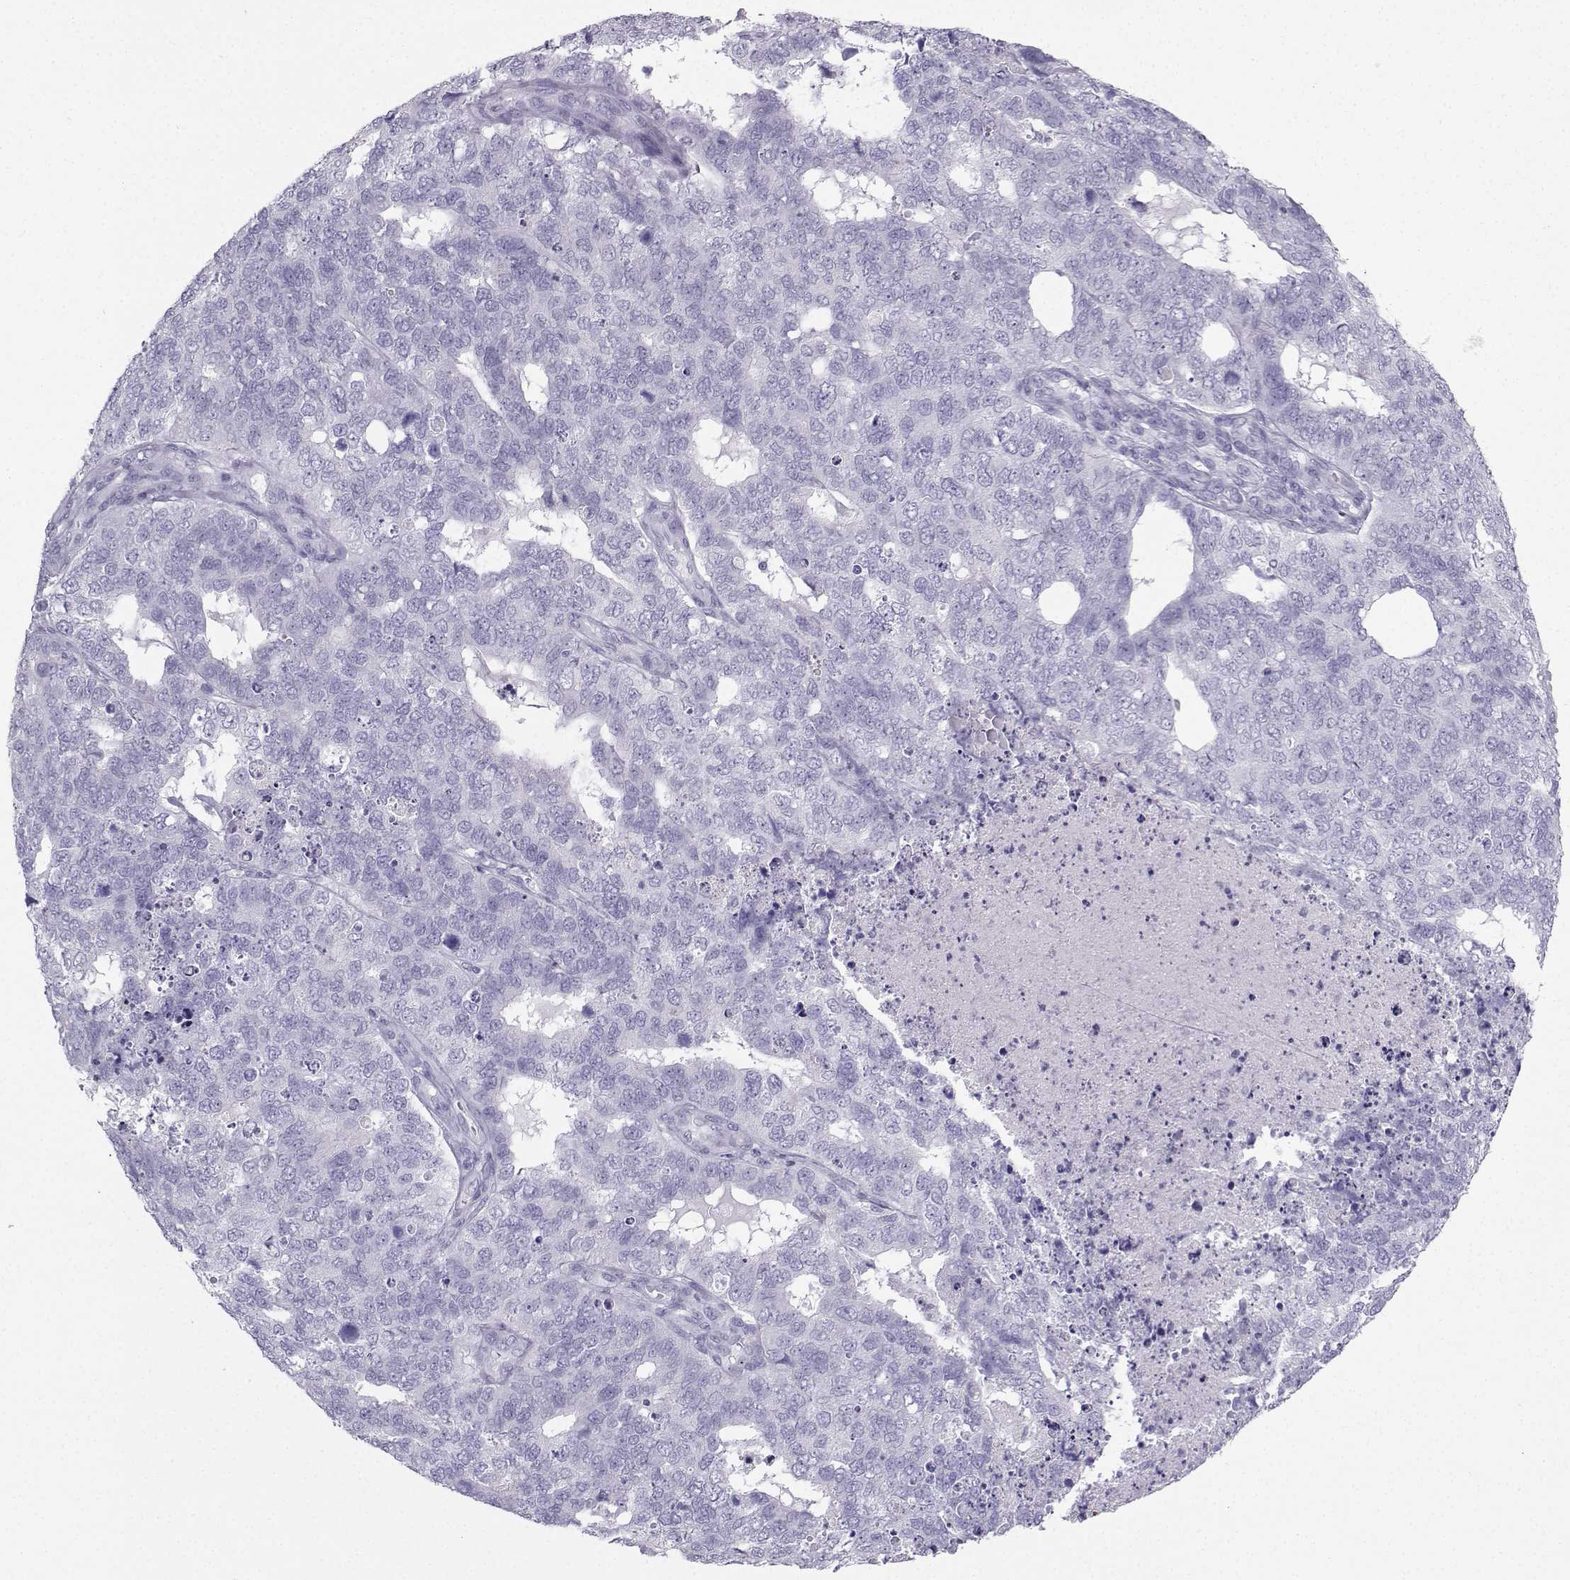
{"staining": {"intensity": "negative", "quantity": "none", "location": "none"}, "tissue": "cervical cancer", "cell_type": "Tumor cells", "image_type": "cancer", "snomed": [{"axis": "morphology", "description": "Squamous cell carcinoma, NOS"}, {"axis": "topography", "description": "Cervix"}], "caption": "An immunohistochemistry photomicrograph of cervical cancer is shown. There is no staining in tumor cells of cervical cancer.", "gene": "IQCD", "patient": {"sex": "female", "age": 63}}